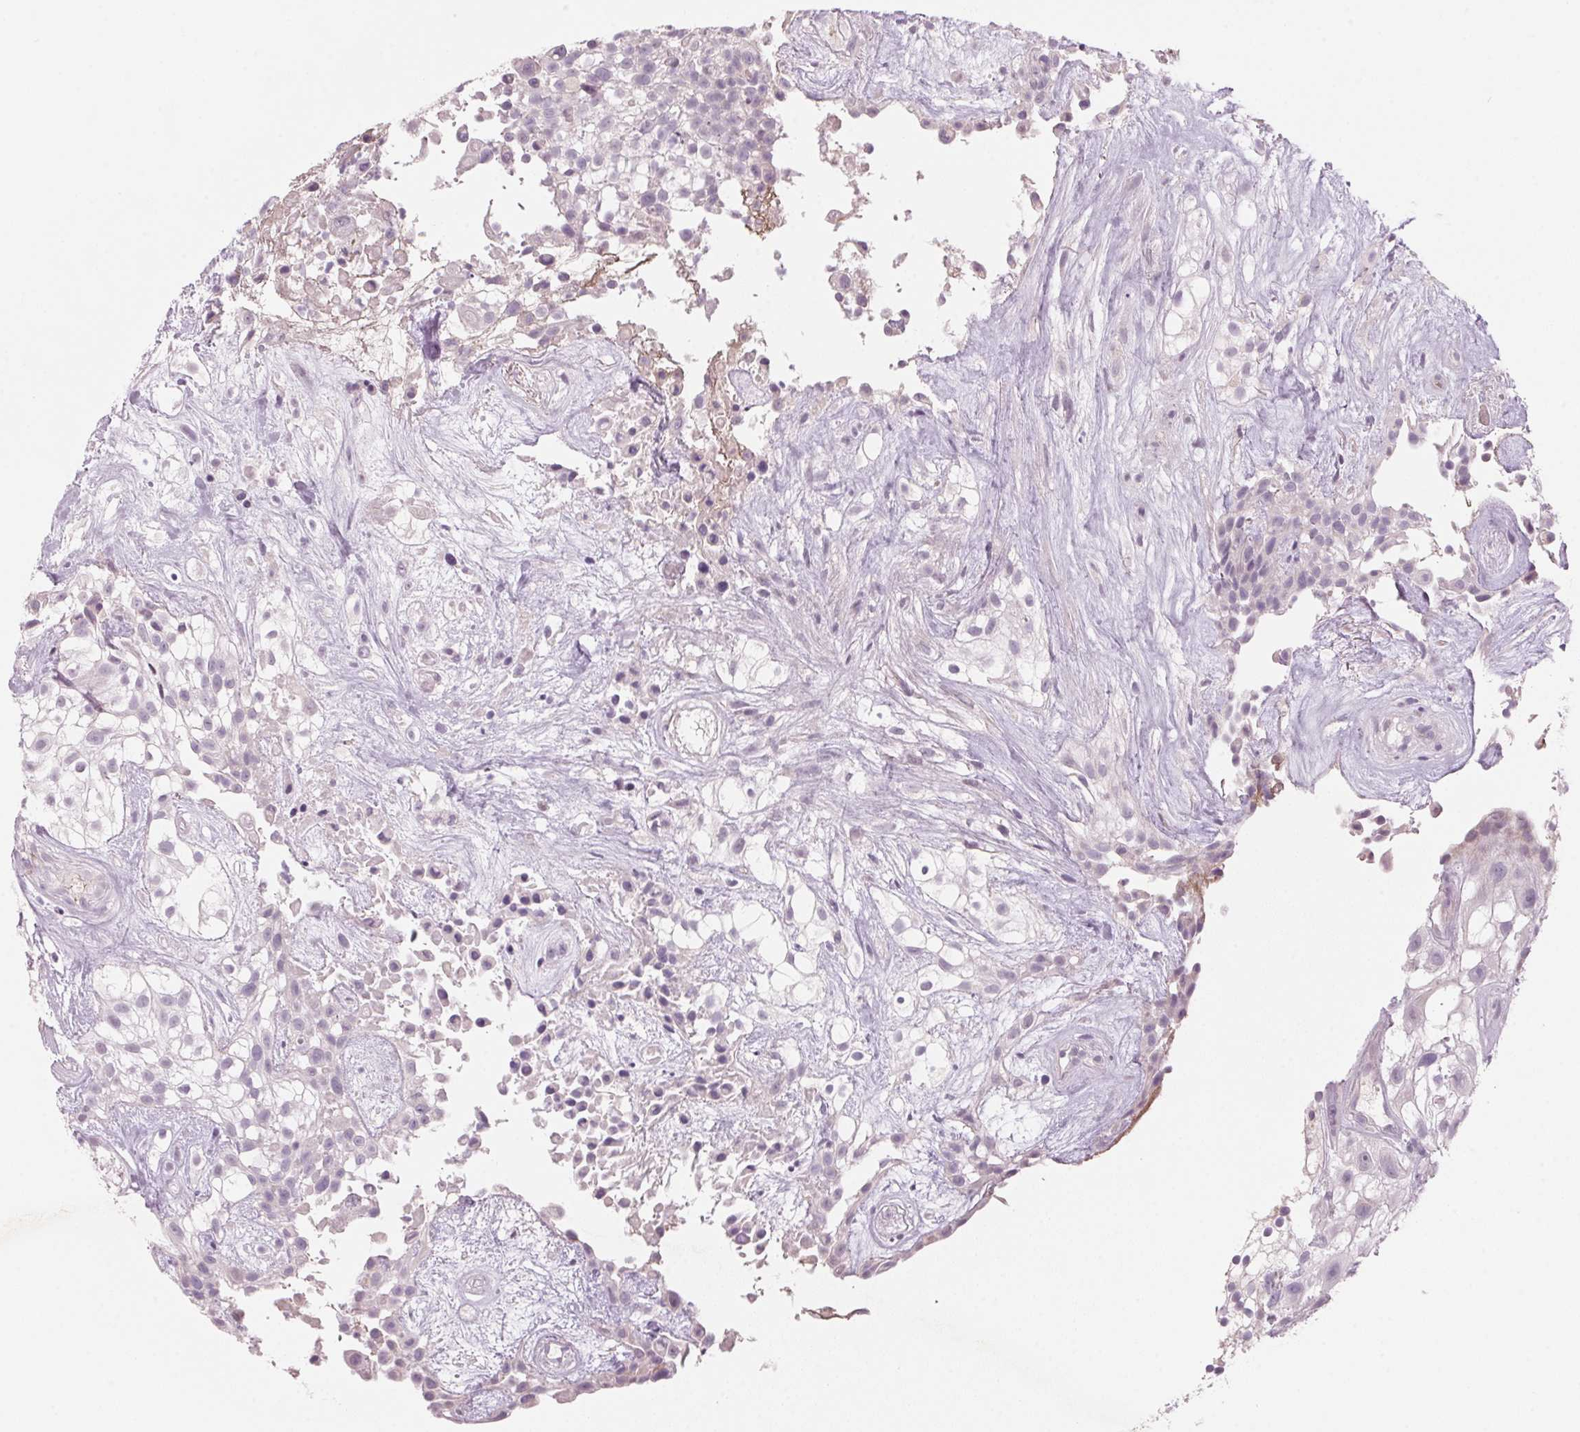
{"staining": {"intensity": "negative", "quantity": "none", "location": "none"}, "tissue": "urothelial cancer", "cell_type": "Tumor cells", "image_type": "cancer", "snomed": [{"axis": "morphology", "description": "Urothelial carcinoma, High grade"}, {"axis": "topography", "description": "Urinary bladder"}], "caption": "High-grade urothelial carcinoma stained for a protein using immunohistochemistry demonstrates no positivity tumor cells.", "gene": "ADAM20", "patient": {"sex": "male", "age": 56}}